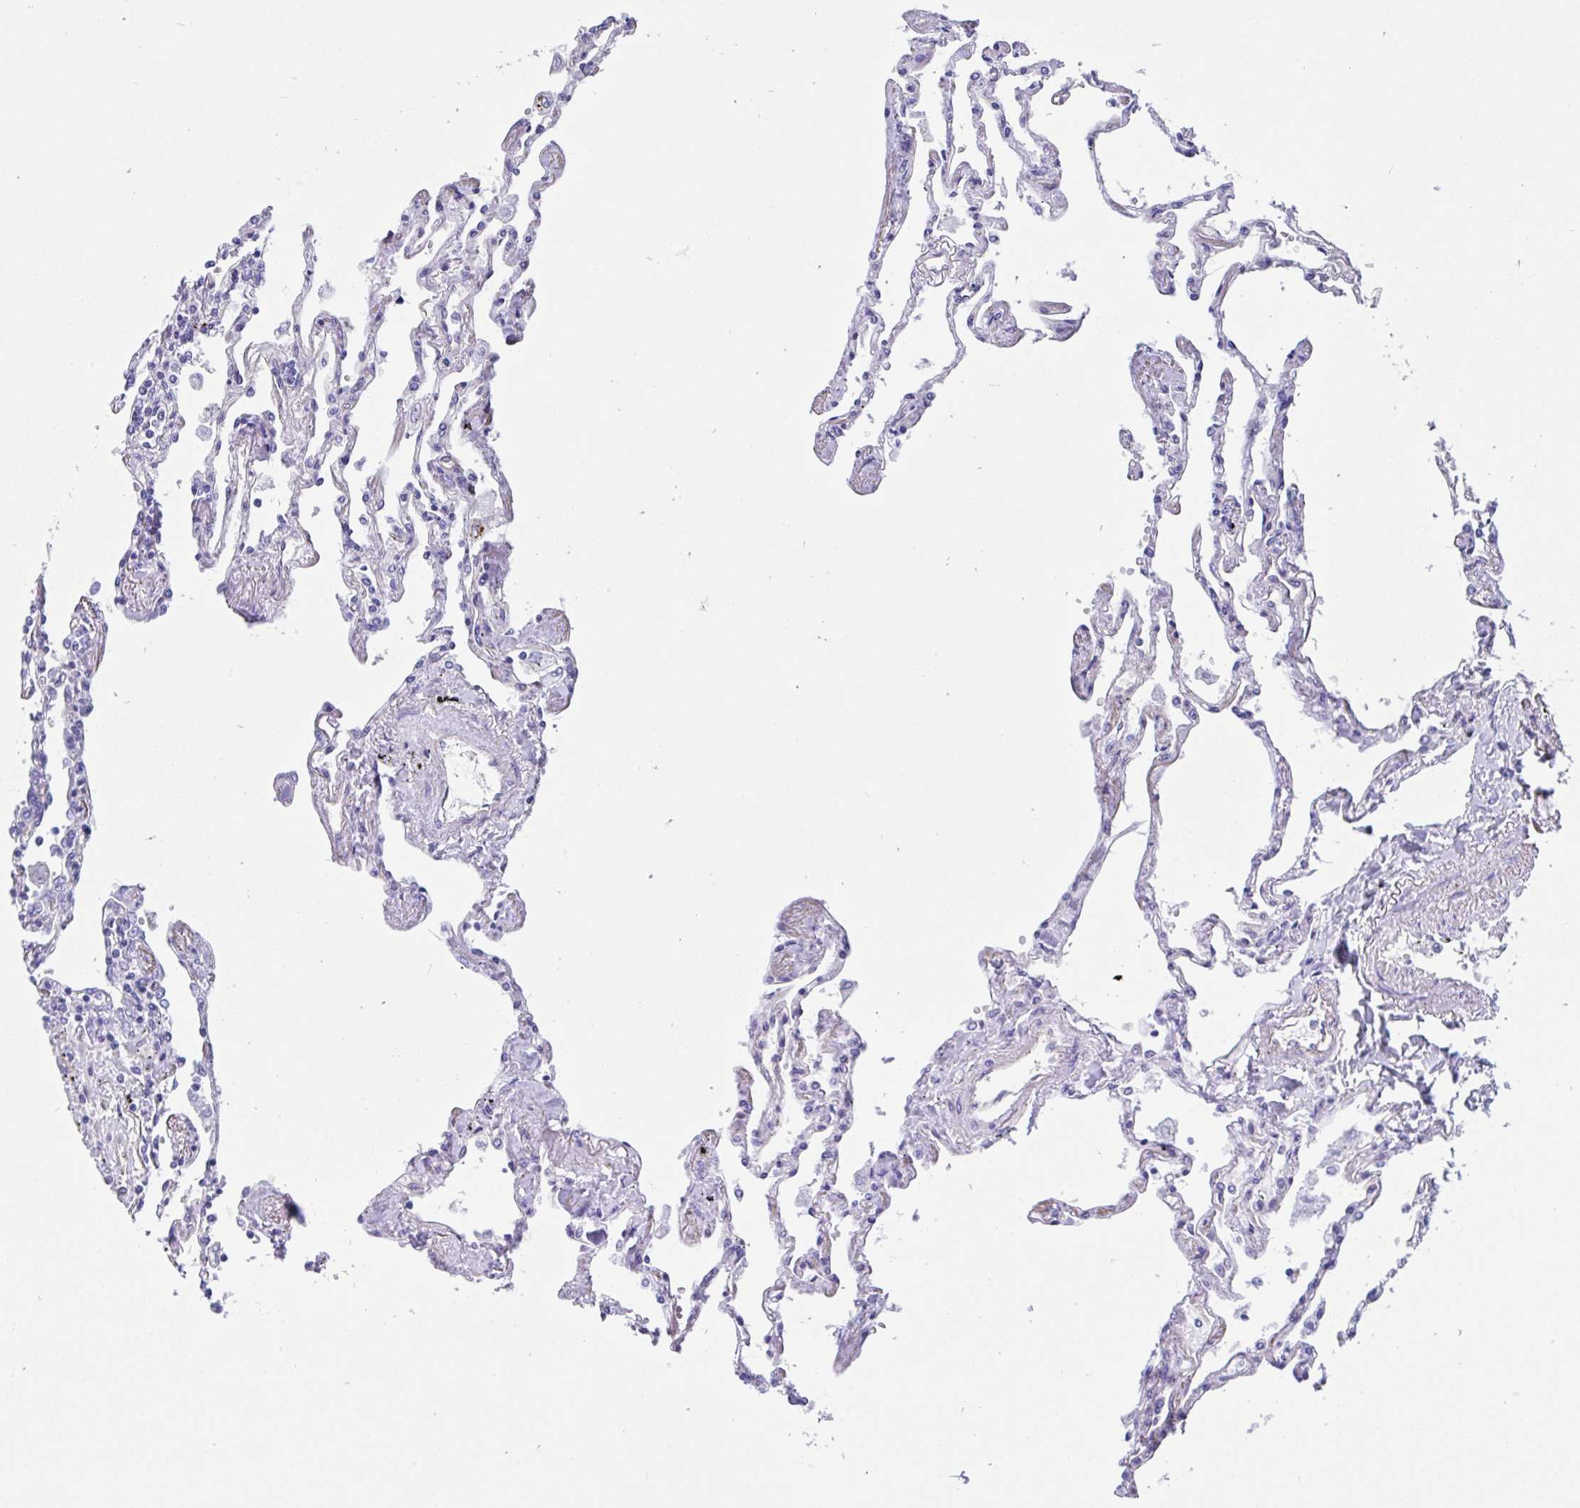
{"staining": {"intensity": "negative", "quantity": "none", "location": "none"}, "tissue": "lung", "cell_type": "Alveolar cells", "image_type": "normal", "snomed": [{"axis": "morphology", "description": "Normal tissue, NOS"}, {"axis": "topography", "description": "Lung"}], "caption": "DAB (3,3'-diaminobenzidine) immunohistochemical staining of benign lung reveals no significant expression in alveolar cells.", "gene": "FAM107A", "patient": {"sex": "female", "age": 67}}